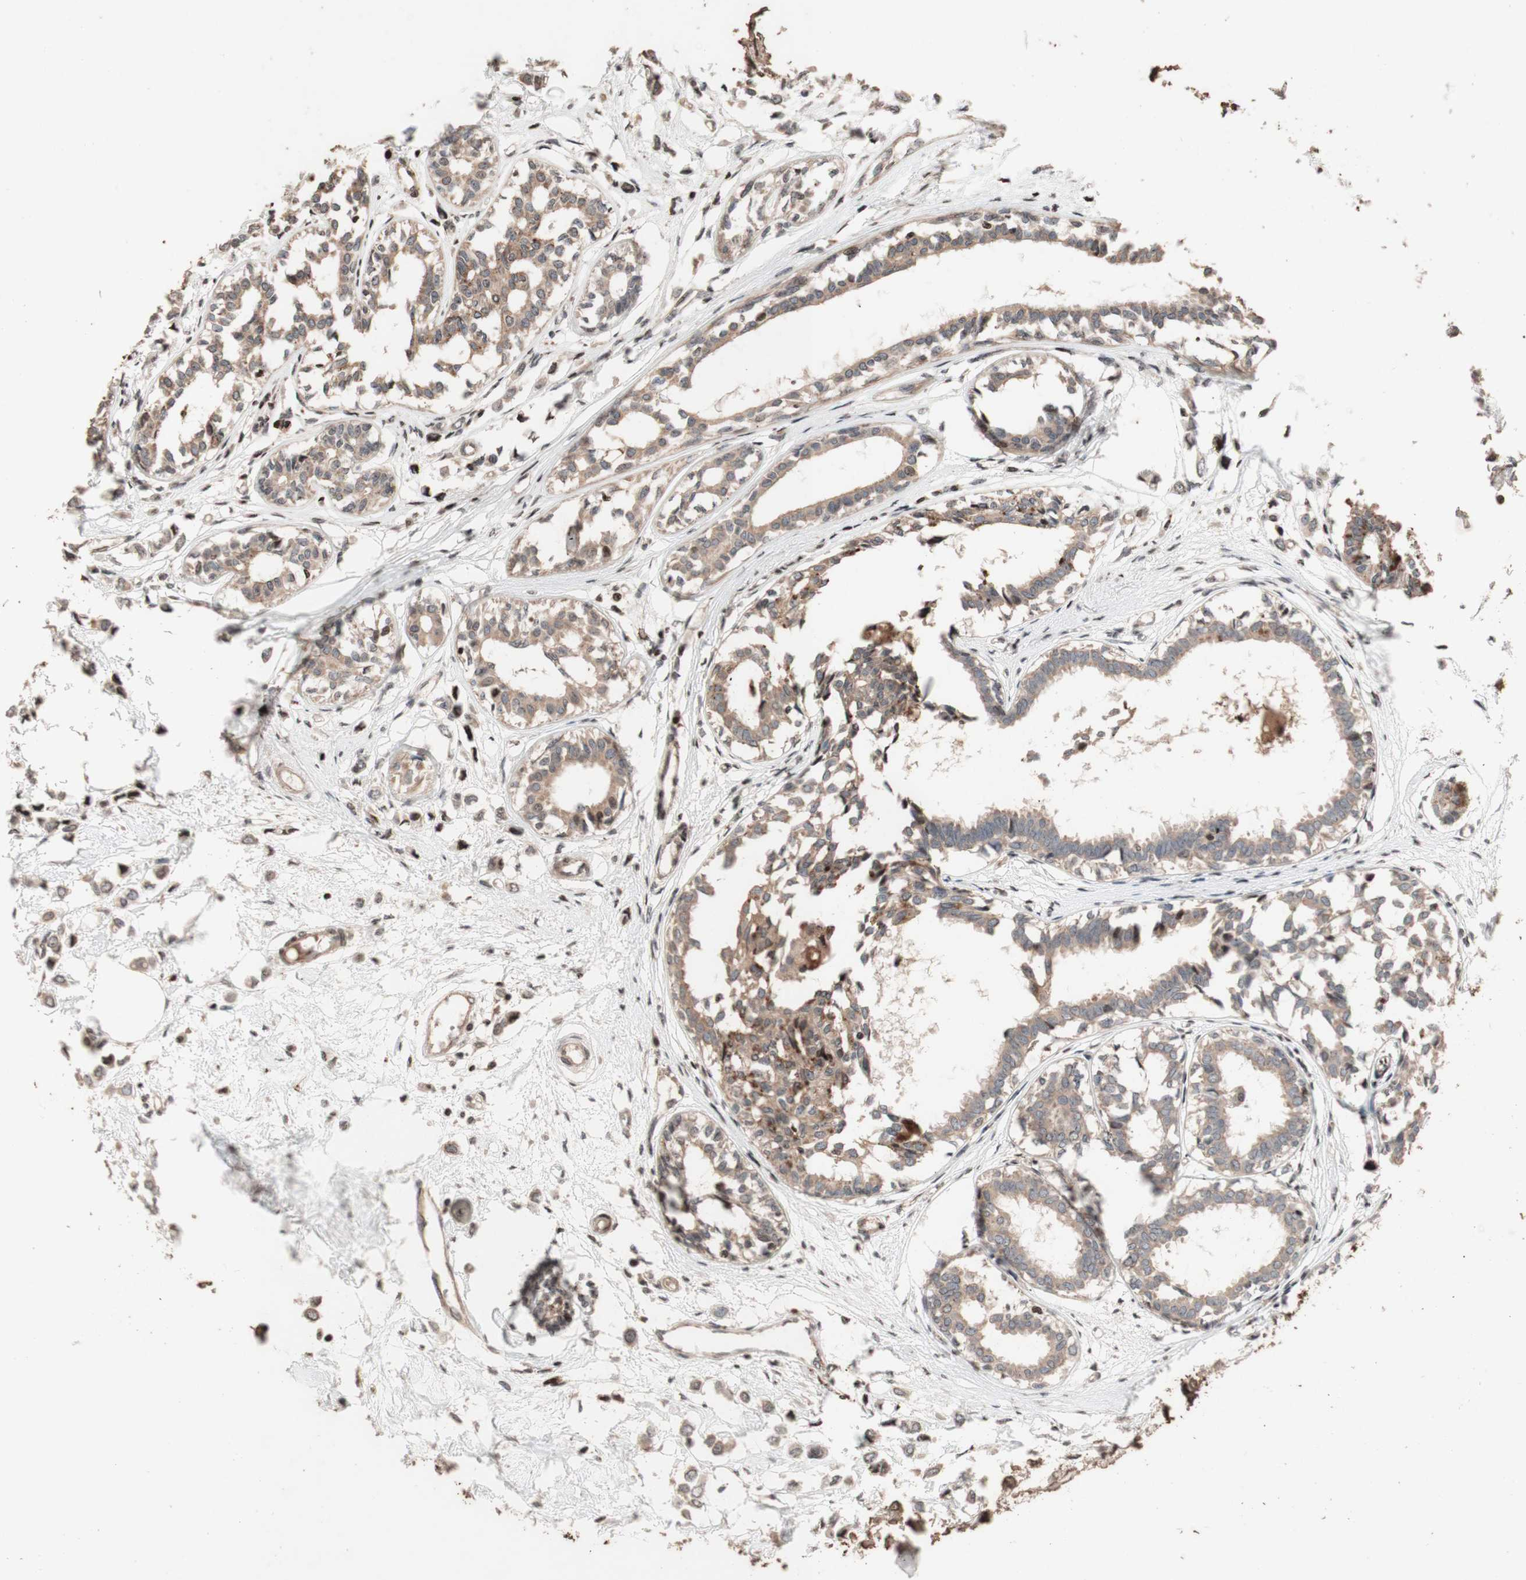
{"staining": {"intensity": "weak", "quantity": "25%-75%", "location": "cytoplasmic/membranous"}, "tissue": "breast cancer", "cell_type": "Tumor cells", "image_type": "cancer", "snomed": [{"axis": "morphology", "description": "Lobular carcinoma"}, {"axis": "topography", "description": "Breast"}], "caption": "A brown stain shows weak cytoplasmic/membranous positivity of a protein in human lobular carcinoma (breast) tumor cells.", "gene": "POLA1", "patient": {"sex": "female", "age": 51}}